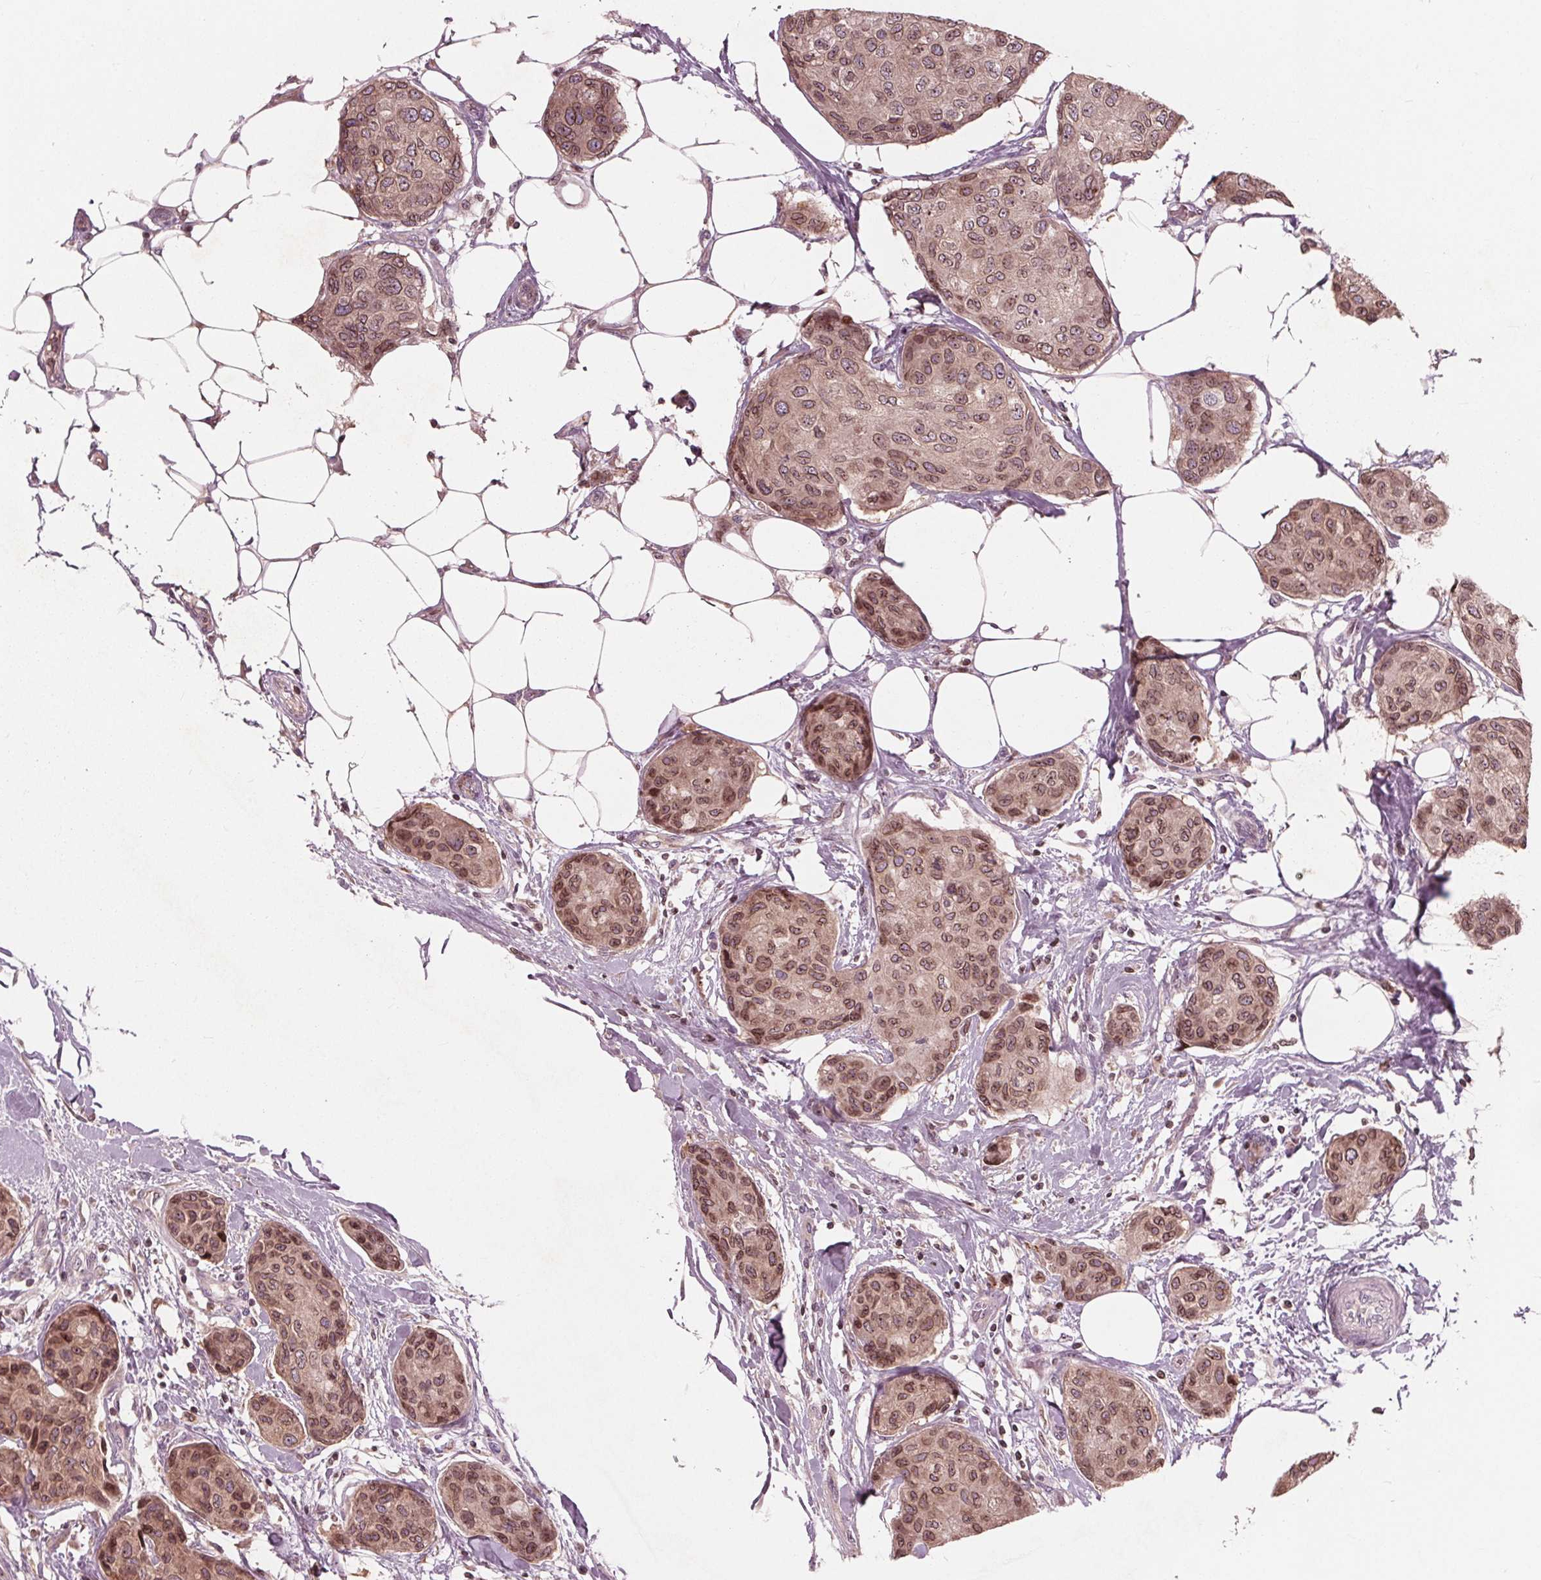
{"staining": {"intensity": "moderate", "quantity": ">75%", "location": "cytoplasmic/membranous,nuclear"}, "tissue": "breast cancer", "cell_type": "Tumor cells", "image_type": "cancer", "snomed": [{"axis": "morphology", "description": "Duct carcinoma"}, {"axis": "topography", "description": "Breast"}], "caption": "Breast cancer (intraductal carcinoma) stained for a protein demonstrates moderate cytoplasmic/membranous and nuclear positivity in tumor cells.", "gene": "NUP210", "patient": {"sex": "female", "age": 80}}